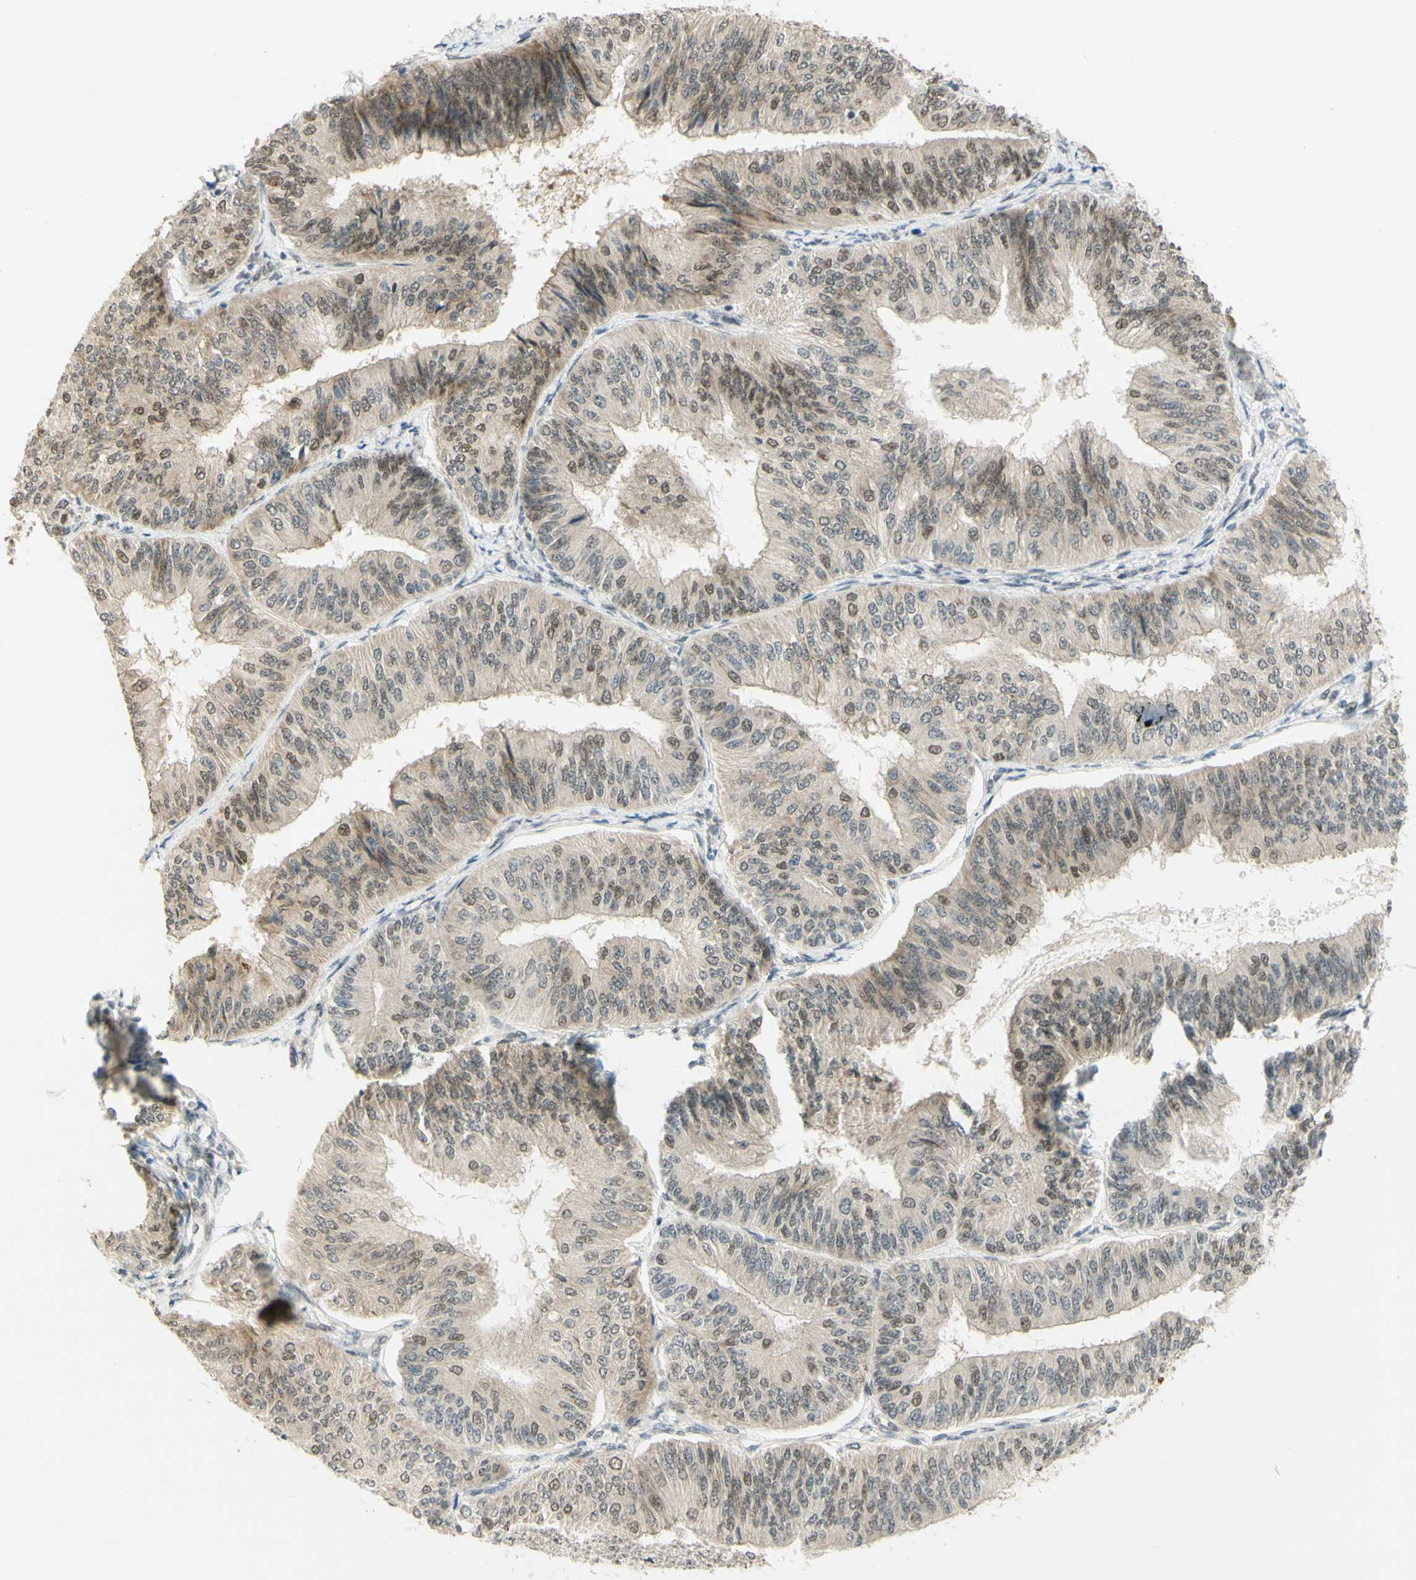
{"staining": {"intensity": "moderate", "quantity": ">75%", "location": "nuclear"}, "tissue": "endometrial cancer", "cell_type": "Tumor cells", "image_type": "cancer", "snomed": [{"axis": "morphology", "description": "Adenocarcinoma, NOS"}, {"axis": "topography", "description": "Endometrium"}], "caption": "Immunohistochemical staining of endometrial cancer exhibits medium levels of moderate nuclear protein staining in about >75% of tumor cells.", "gene": "DDX1", "patient": {"sex": "female", "age": 58}}